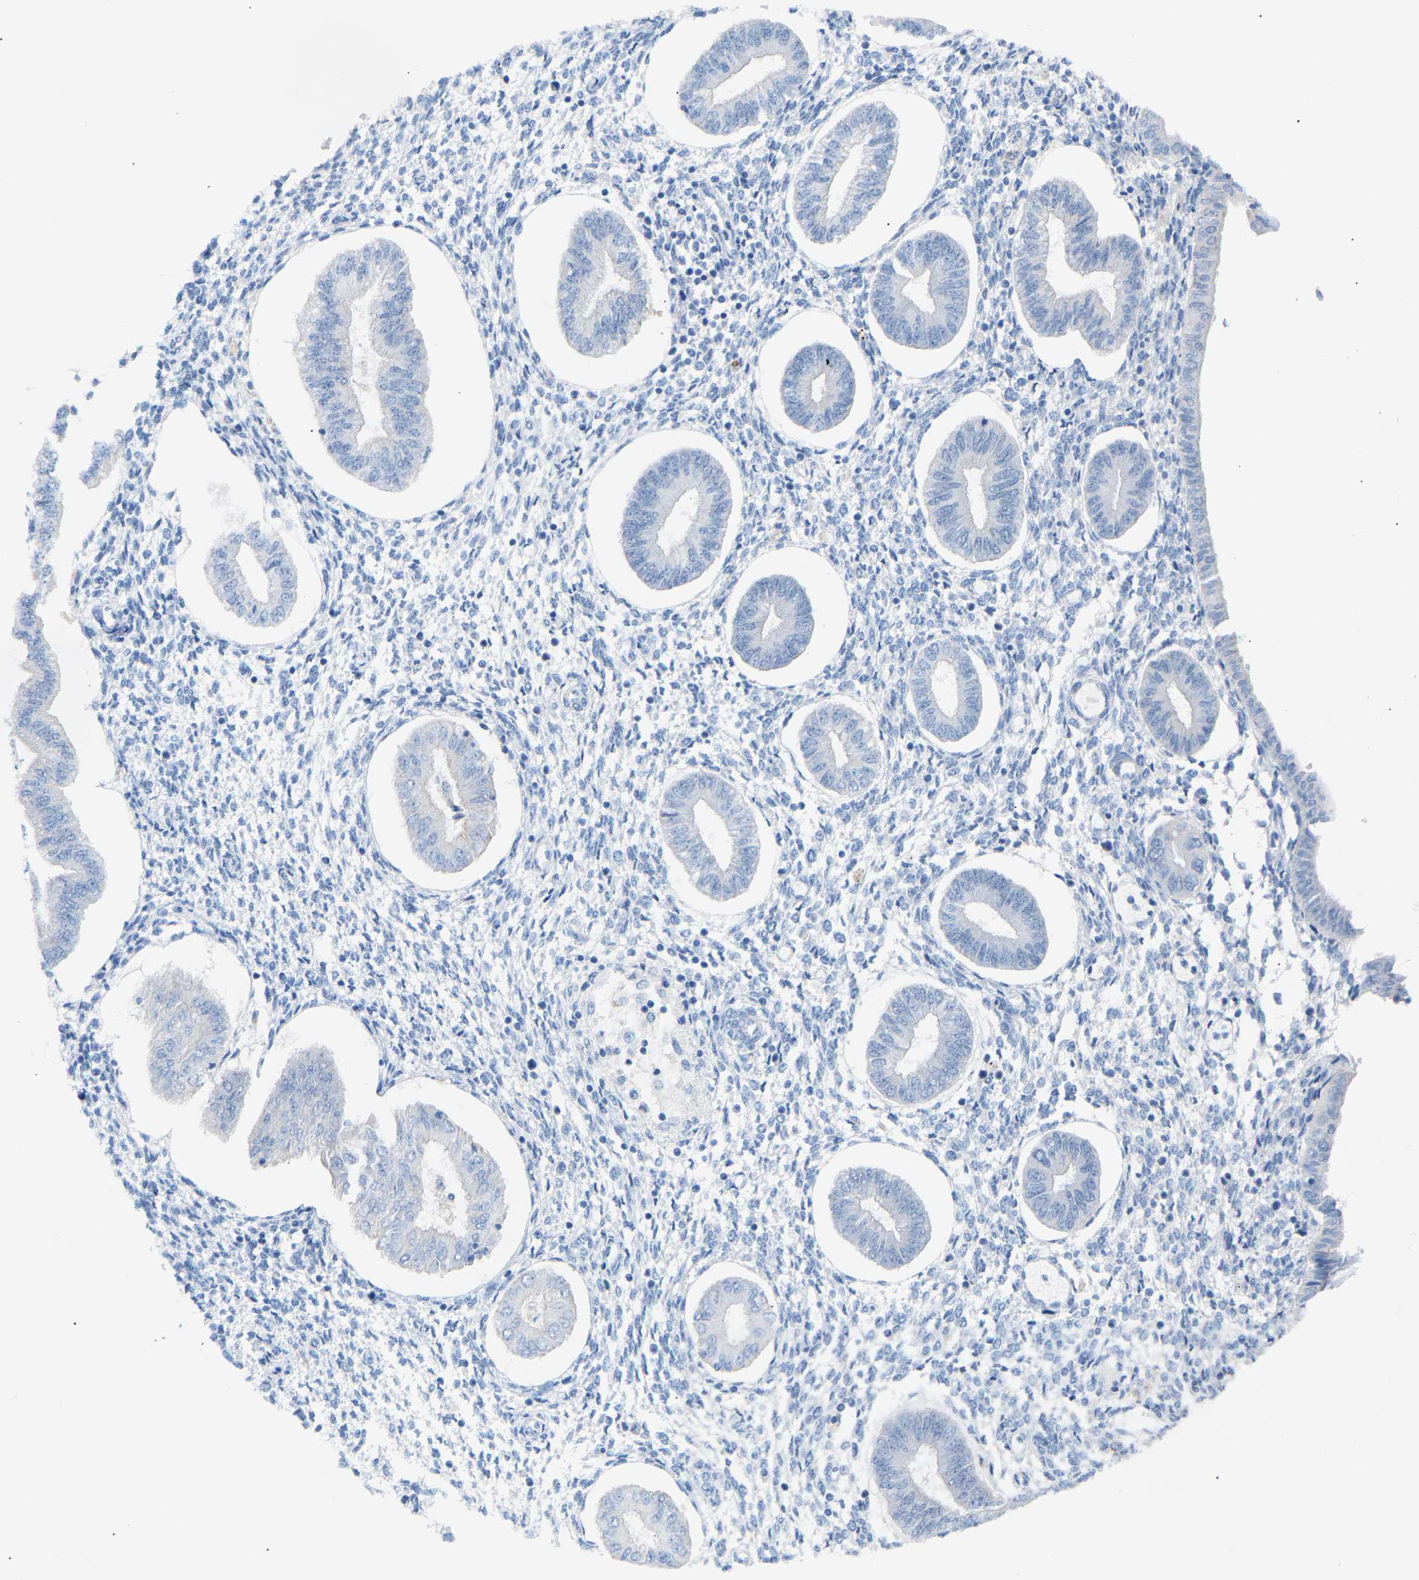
{"staining": {"intensity": "negative", "quantity": "none", "location": "none"}, "tissue": "endometrium", "cell_type": "Cells in endometrial stroma", "image_type": "normal", "snomed": [{"axis": "morphology", "description": "Normal tissue, NOS"}, {"axis": "topography", "description": "Endometrium"}], "caption": "Endometrium stained for a protein using IHC reveals no staining cells in endometrial stroma.", "gene": "PEX1", "patient": {"sex": "female", "age": 50}}